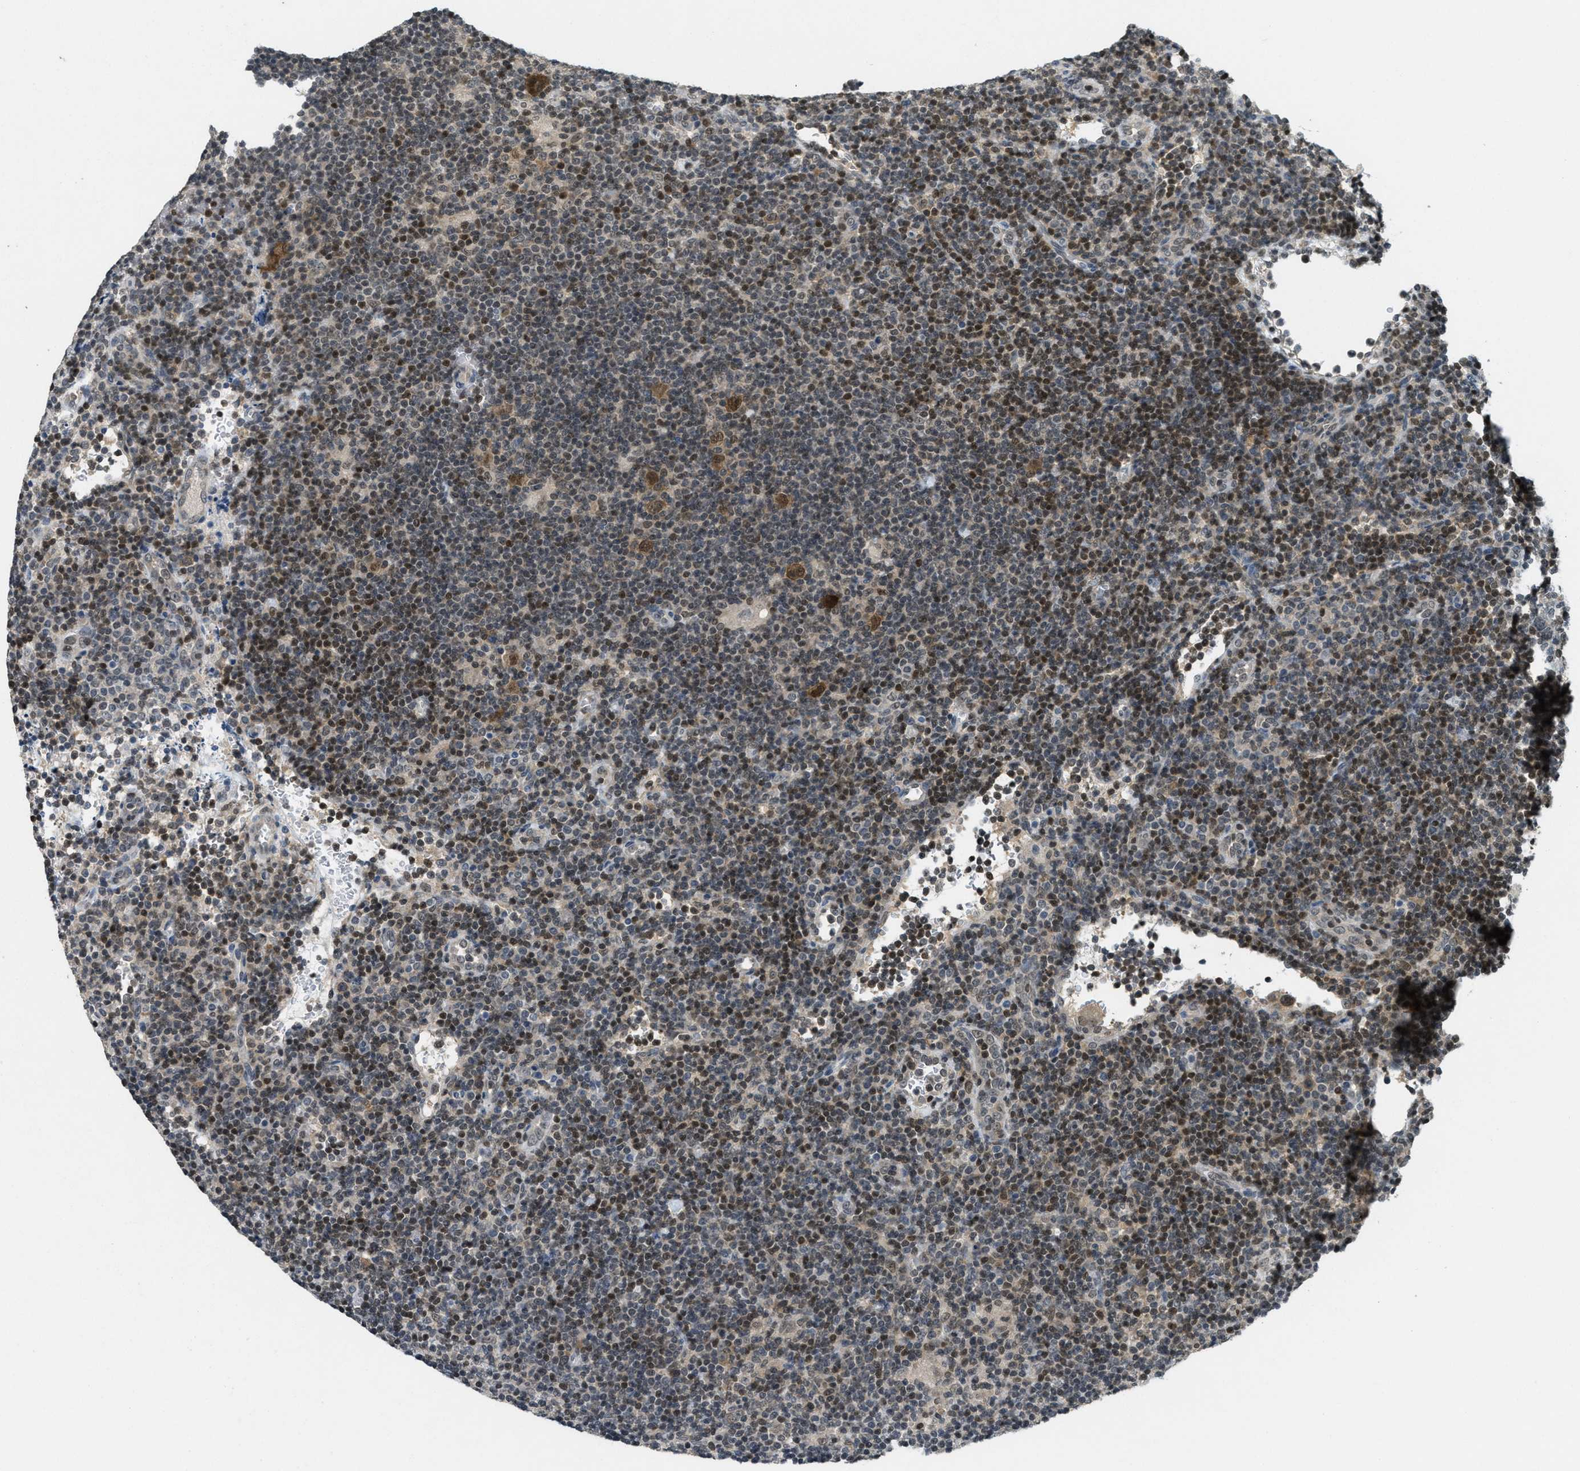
{"staining": {"intensity": "moderate", "quantity": ">75%", "location": "nuclear"}, "tissue": "lymphoma", "cell_type": "Tumor cells", "image_type": "cancer", "snomed": [{"axis": "morphology", "description": "Hodgkin's disease, NOS"}, {"axis": "topography", "description": "Lymph node"}], "caption": "Lymphoma stained for a protein (brown) displays moderate nuclear positive expression in approximately >75% of tumor cells.", "gene": "DNAJB1", "patient": {"sex": "female", "age": 57}}